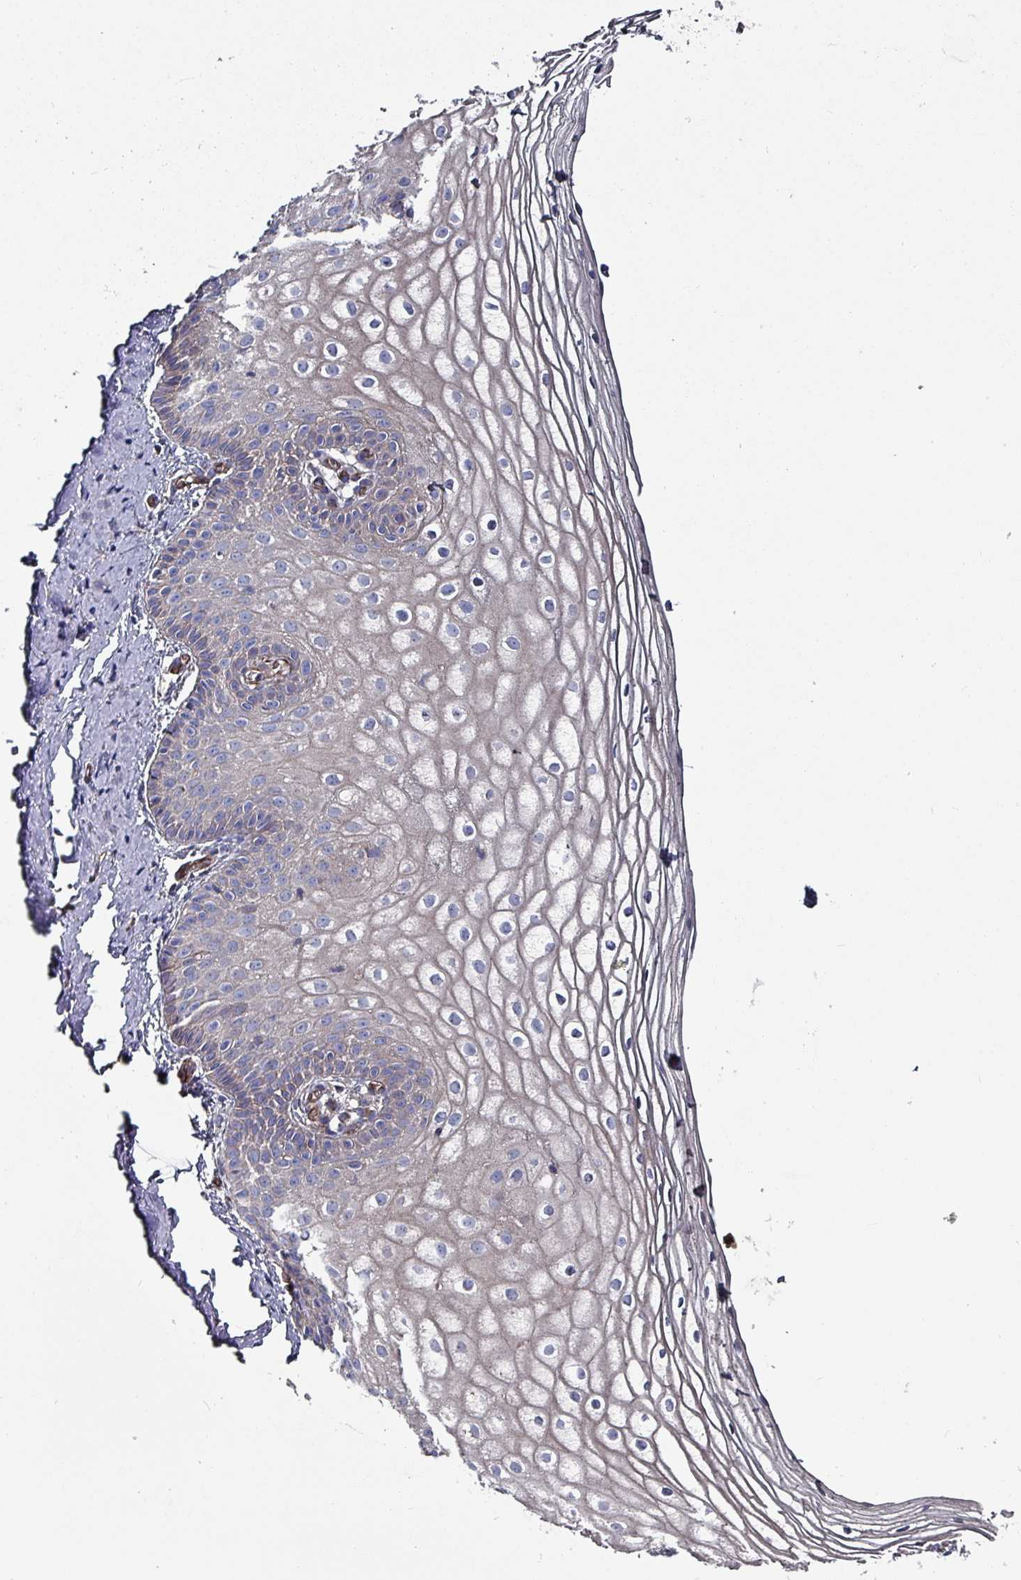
{"staining": {"intensity": "weak", "quantity": "<25%", "location": "cytoplasmic/membranous"}, "tissue": "vagina", "cell_type": "Squamous epithelial cells", "image_type": "normal", "snomed": [{"axis": "morphology", "description": "Normal tissue, NOS"}, {"axis": "topography", "description": "Vagina"}], "caption": "The image shows no staining of squamous epithelial cells in unremarkable vagina.", "gene": "ANO10", "patient": {"sex": "female", "age": 56}}